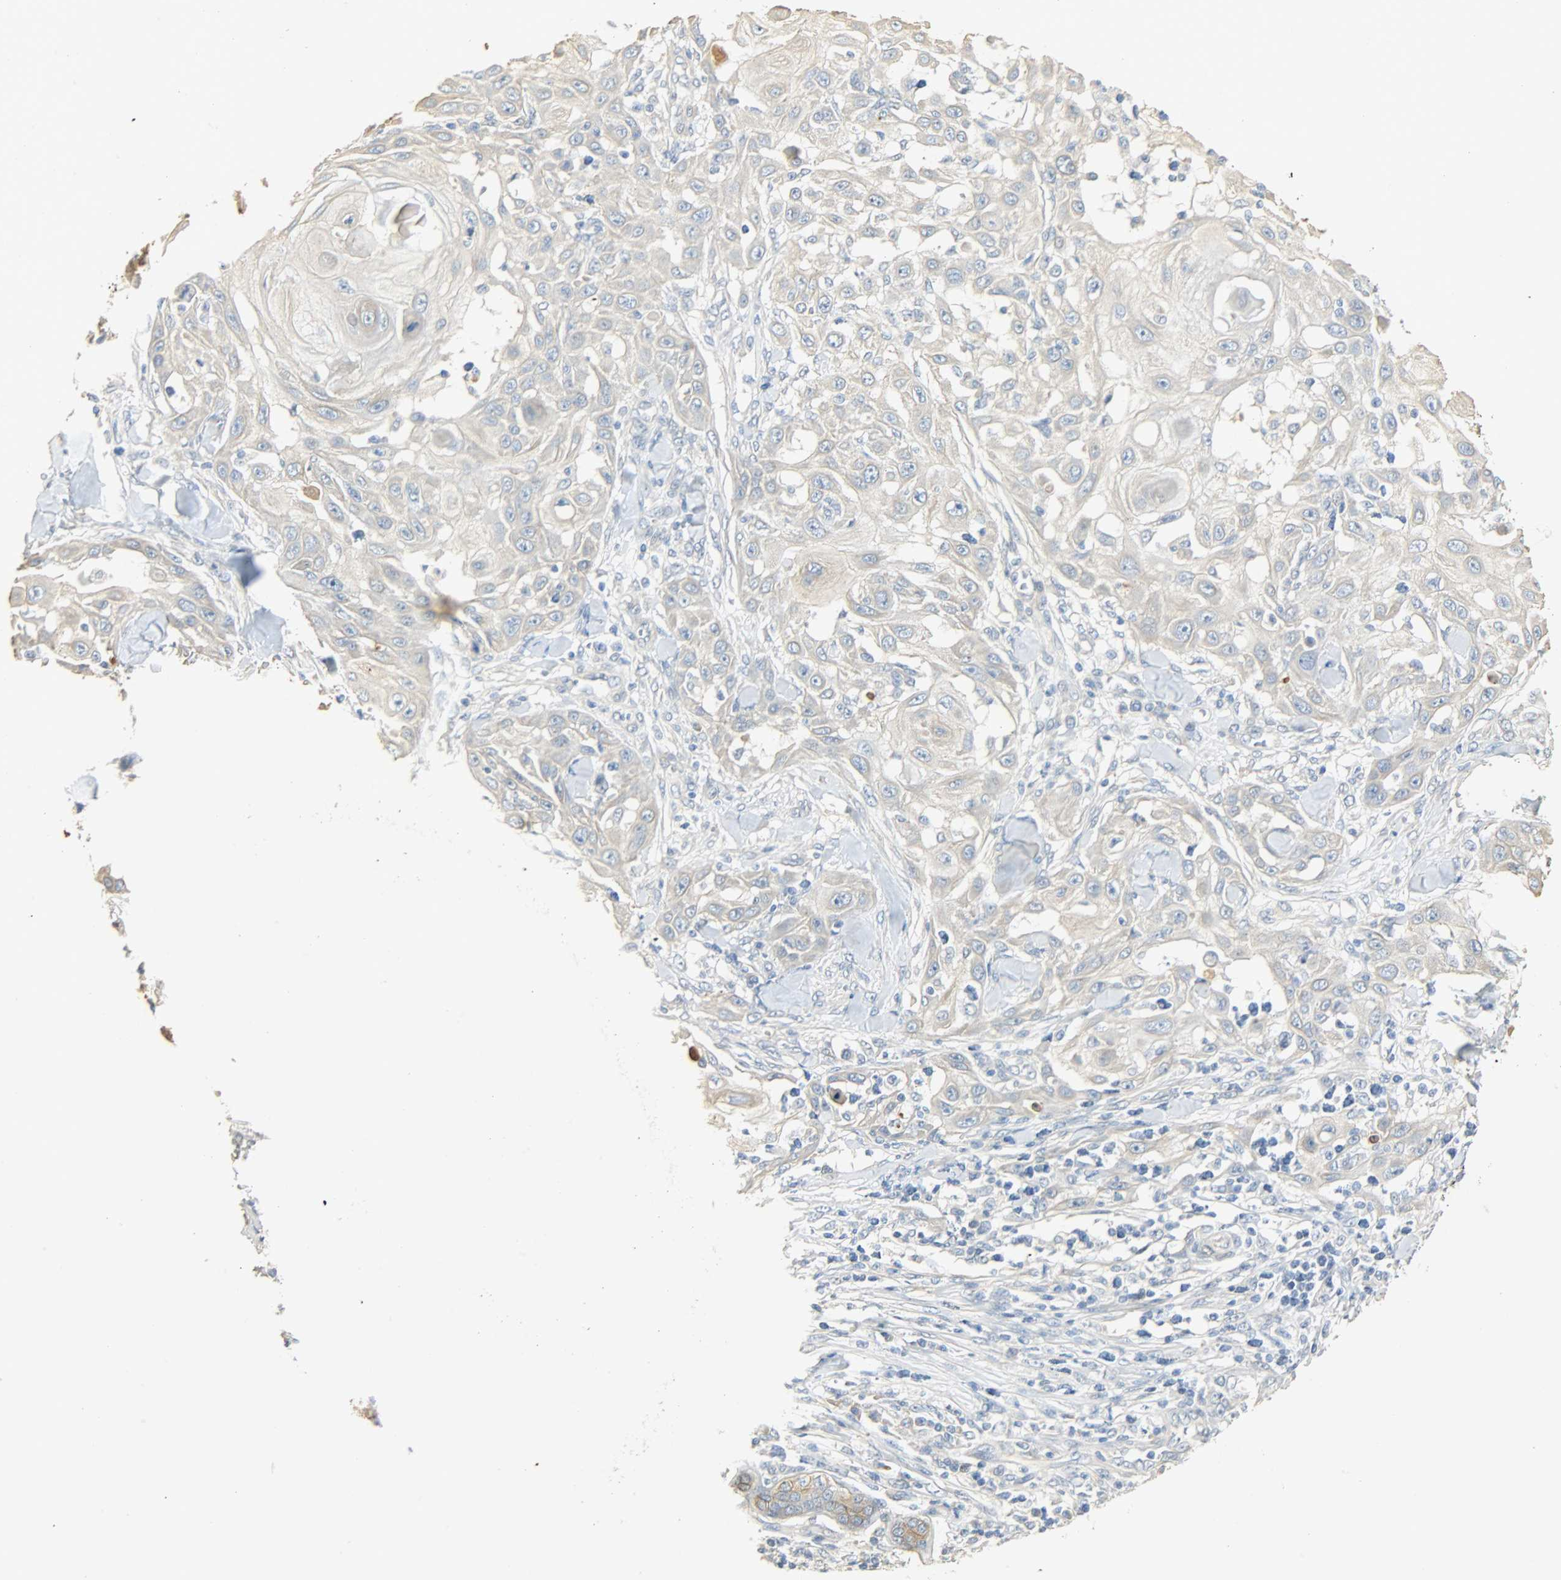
{"staining": {"intensity": "weak", "quantity": ">75%", "location": "cytoplasmic/membranous"}, "tissue": "skin cancer", "cell_type": "Tumor cells", "image_type": "cancer", "snomed": [{"axis": "morphology", "description": "Squamous cell carcinoma, NOS"}, {"axis": "topography", "description": "Skin"}], "caption": "IHC micrograph of human squamous cell carcinoma (skin) stained for a protein (brown), which reveals low levels of weak cytoplasmic/membranous staining in approximately >75% of tumor cells.", "gene": "USP13", "patient": {"sex": "male", "age": 24}}